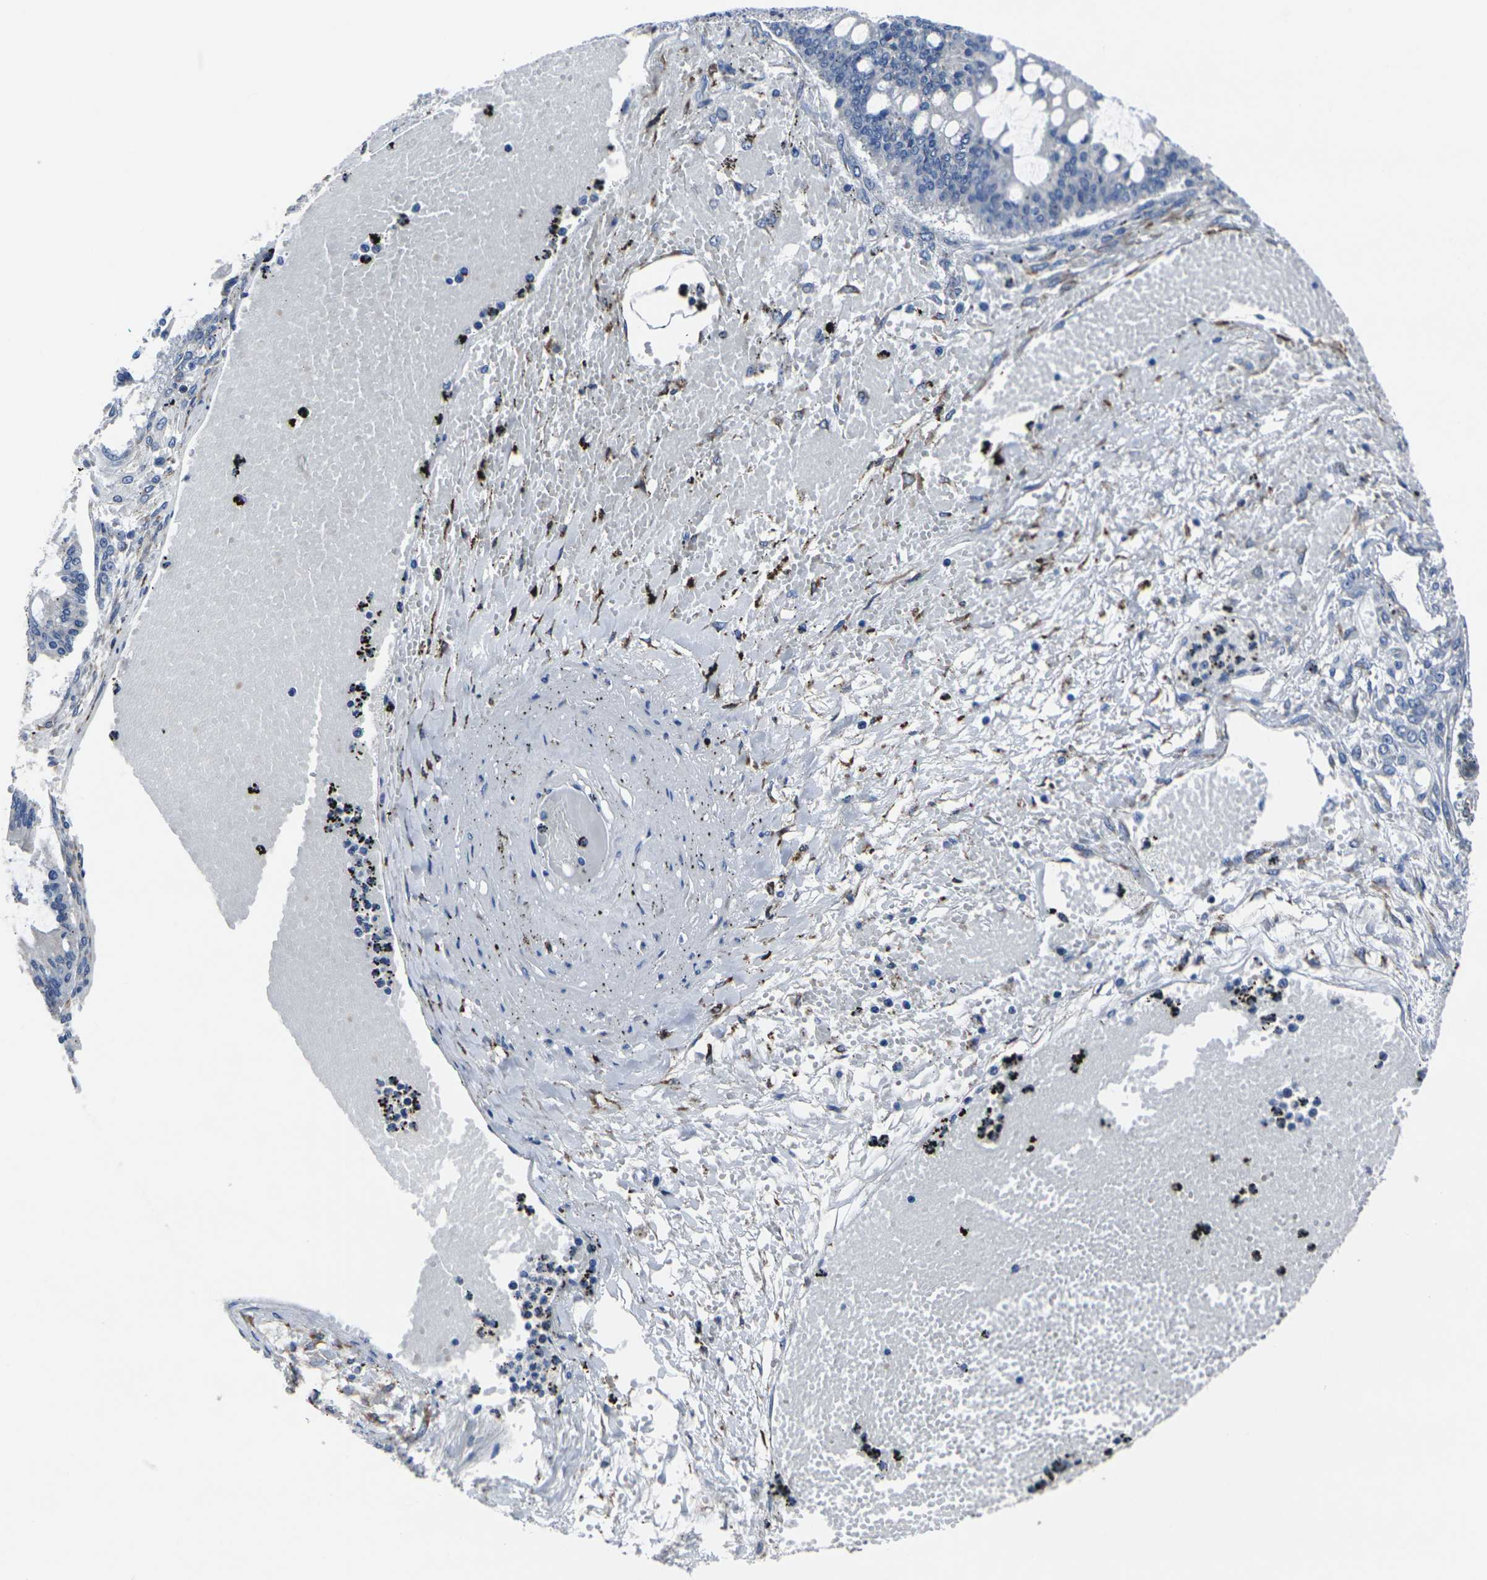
{"staining": {"intensity": "negative", "quantity": "none", "location": "none"}, "tissue": "ovarian cancer", "cell_type": "Tumor cells", "image_type": "cancer", "snomed": [{"axis": "morphology", "description": "Cystadenocarcinoma, mucinous, NOS"}, {"axis": "topography", "description": "Ovary"}], "caption": "Immunohistochemistry histopathology image of ovarian cancer (mucinous cystadenocarcinoma) stained for a protein (brown), which demonstrates no positivity in tumor cells.", "gene": "CYP2C8", "patient": {"sex": "female", "age": 73}}